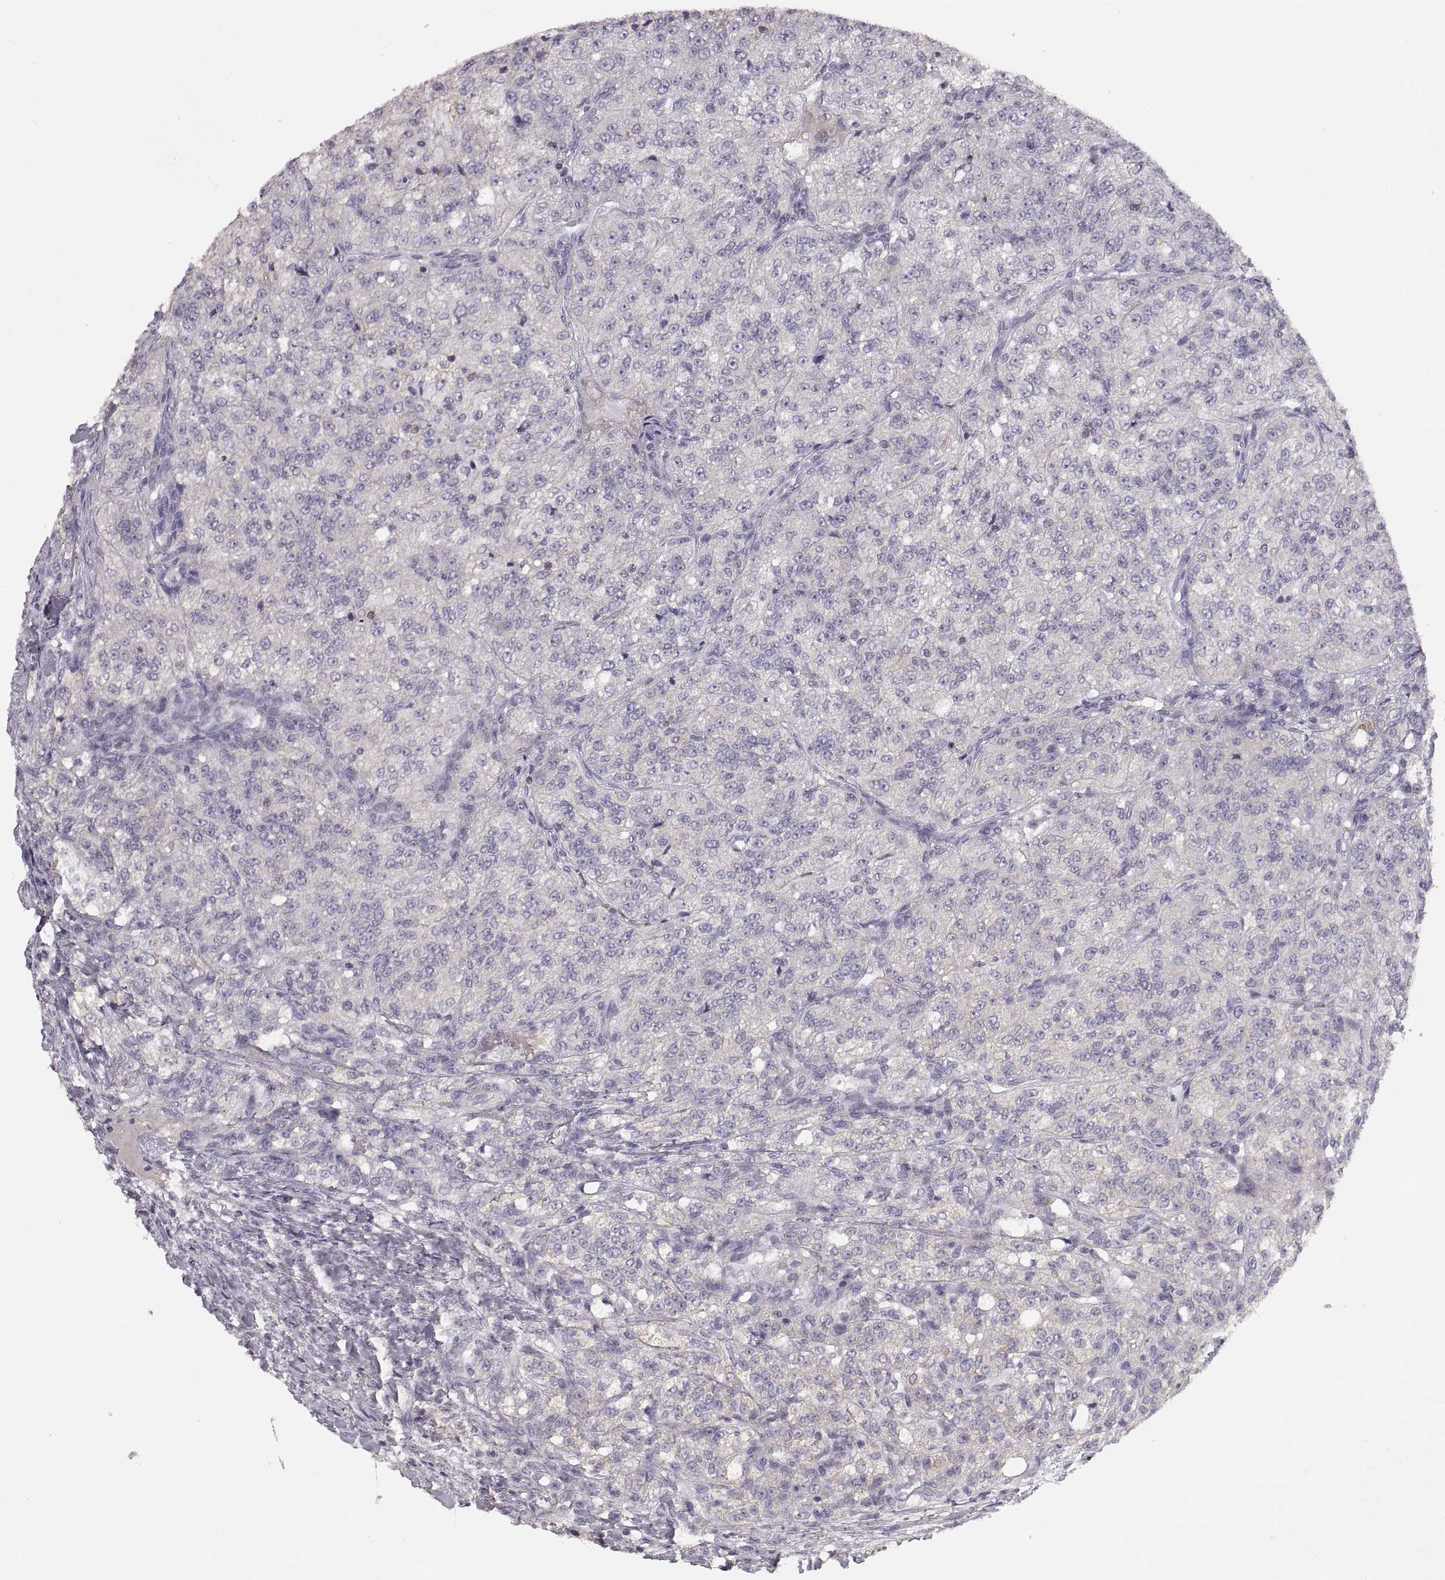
{"staining": {"intensity": "negative", "quantity": "none", "location": "none"}, "tissue": "renal cancer", "cell_type": "Tumor cells", "image_type": "cancer", "snomed": [{"axis": "morphology", "description": "Adenocarcinoma, NOS"}, {"axis": "topography", "description": "Kidney"}], "caption": "Tumor cells are negative for brown protein staining in renal adenocarcinoma.", "gene": "ADAM11", "patient": {"sex": "female", "age": 63}}